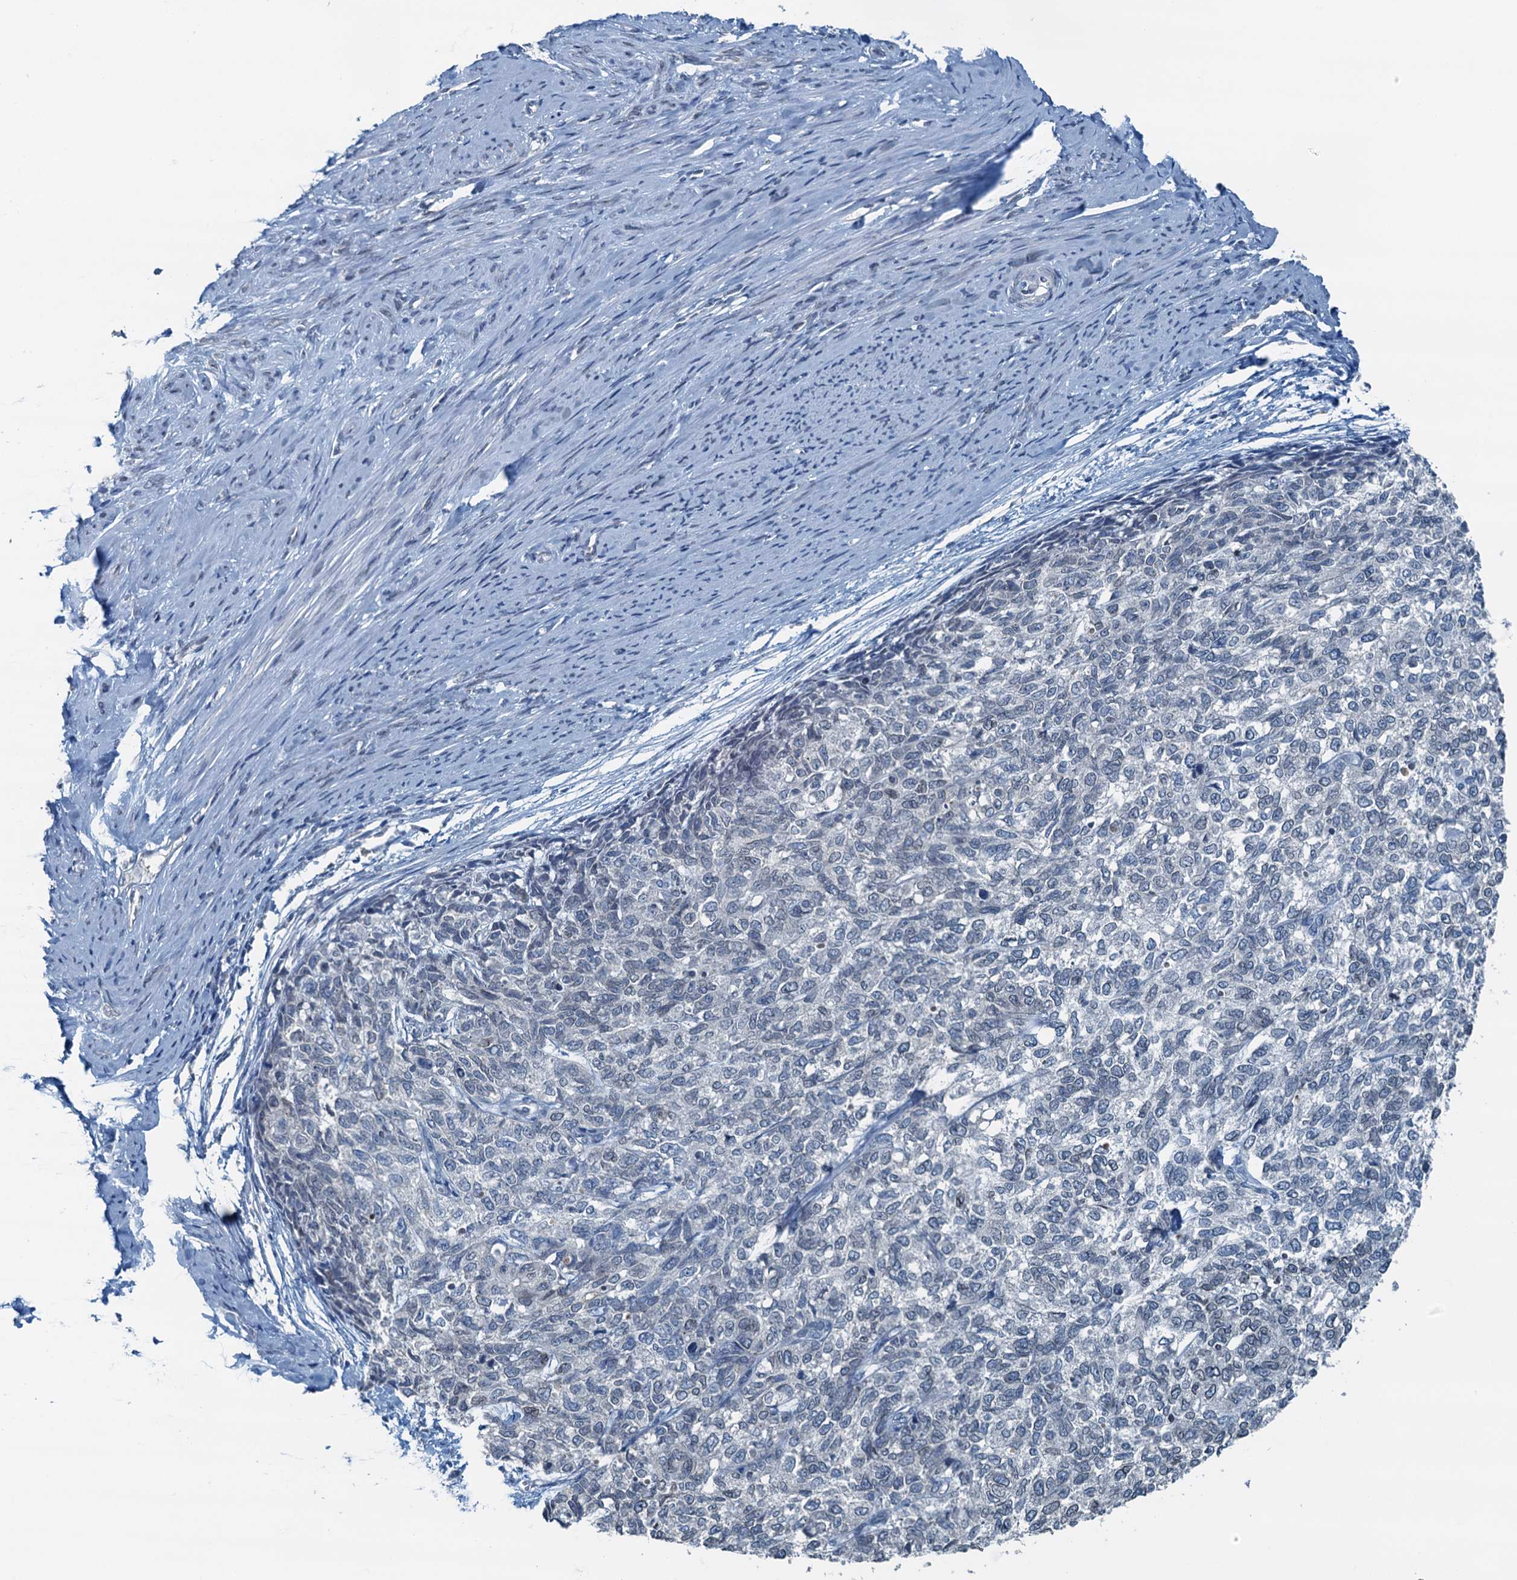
{"staining": {"intensity": "negative", "quantity": "none", "location": "none"}, "tissue": "cervical cancer", "cell_type": "Tumor cells", "image_type": "cancer", "snomed": [{"axis": "morphology", "description": "Squamous cell carcinoma, NOS"}, {"axis": "topography", "description": "Cervix"}], "caption": "An image of human squamous cell carcinoma (cervical) is negative for staining in tumor cells. Nuclei are stained in blue.", "gene": "C11orf54", "patient": {"sex": "female", "age": 63}}